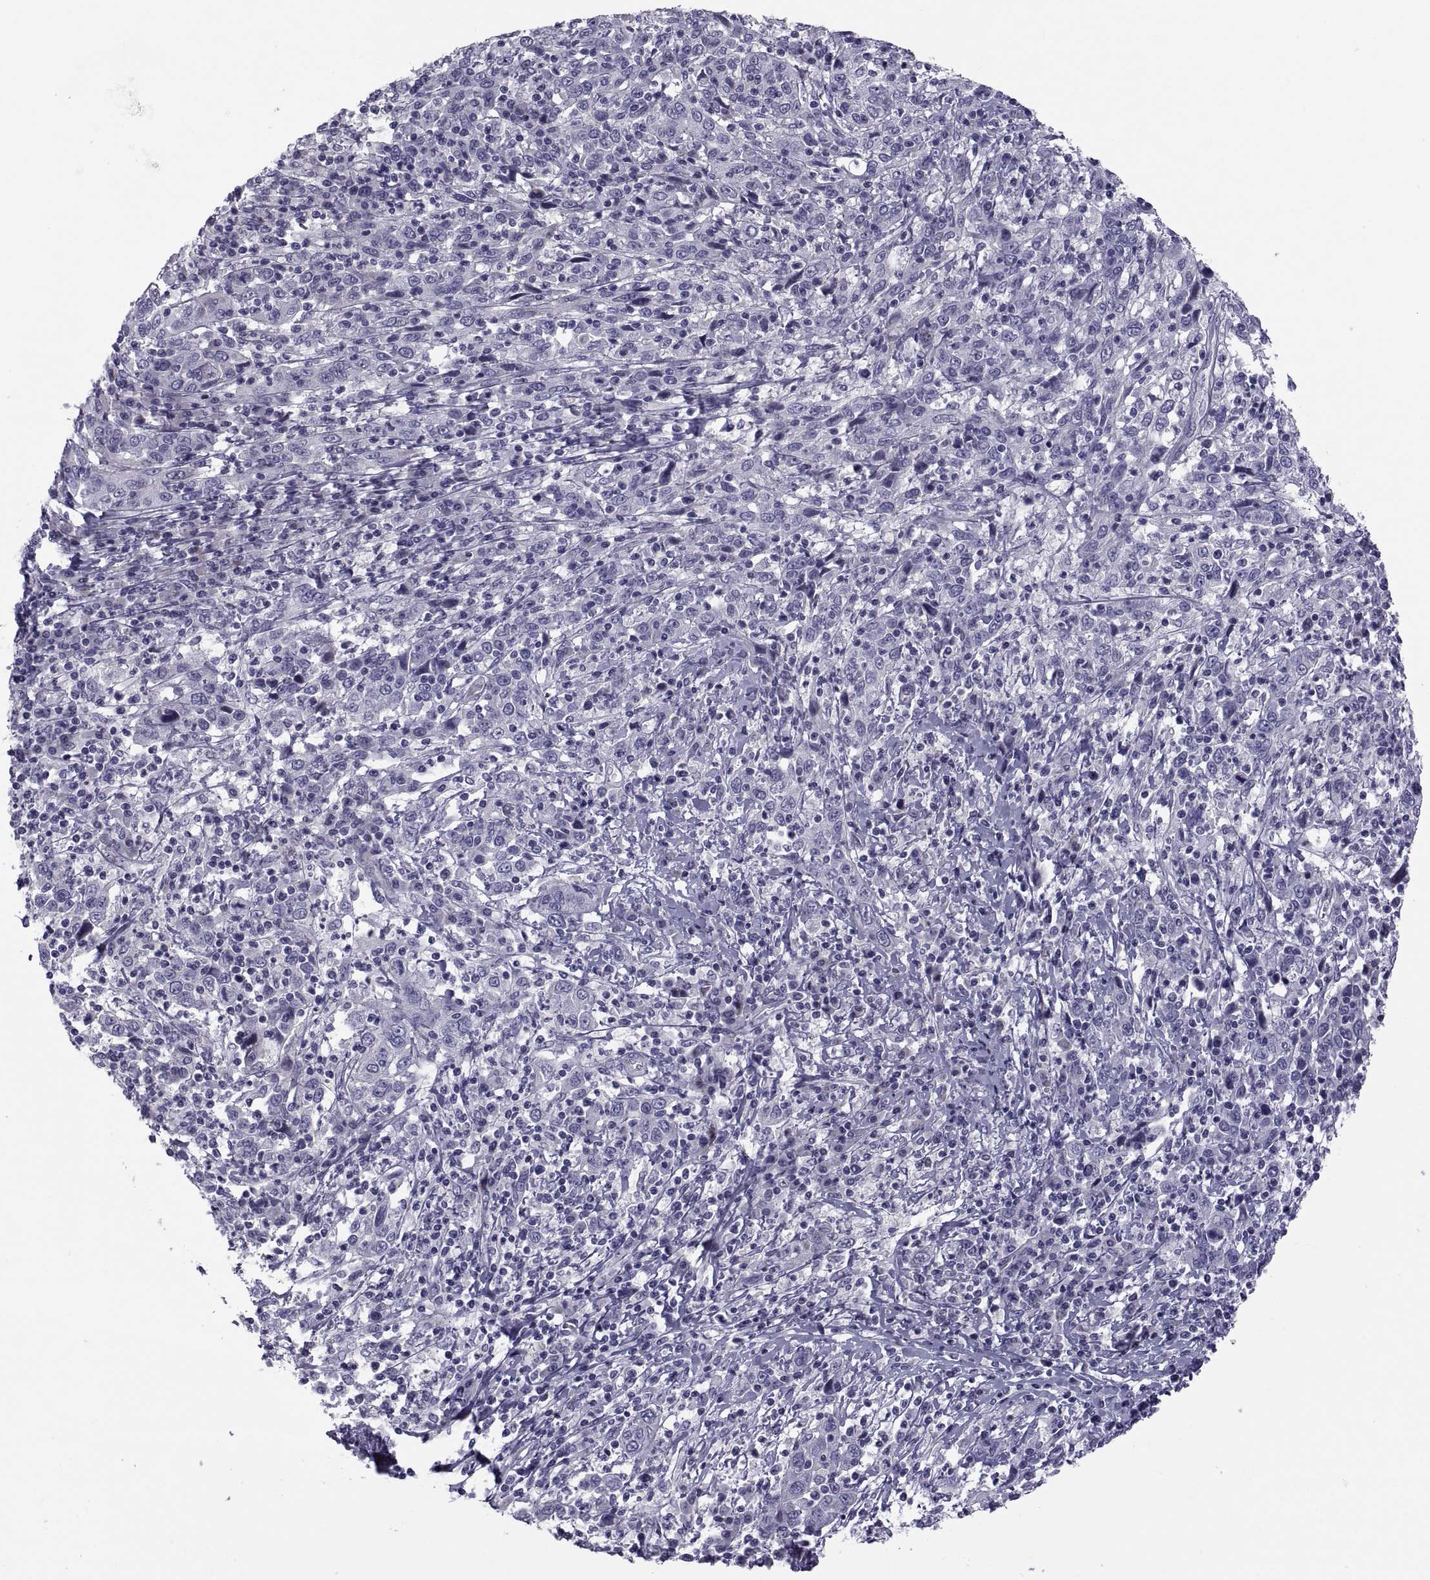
{"staining": {"intensity": "negative", "quantity": "none", "location": "none"}, "tissue": "cervical cancer", "cell_type": "Tumor cells", "image_type": "cancer", "snomed": [{"axis": "morphology", "description": "Squamous cell carcinoma, NOS"}, {"axis": "topography", "description": "Cervix"}], "caption": "Immunohistochemical staining of human cervical squamous cell carcinoma exhibits no significant expression in tumor cells.", "gene": "TMEM158", "patient": {"sex": "female", "age": 46}}